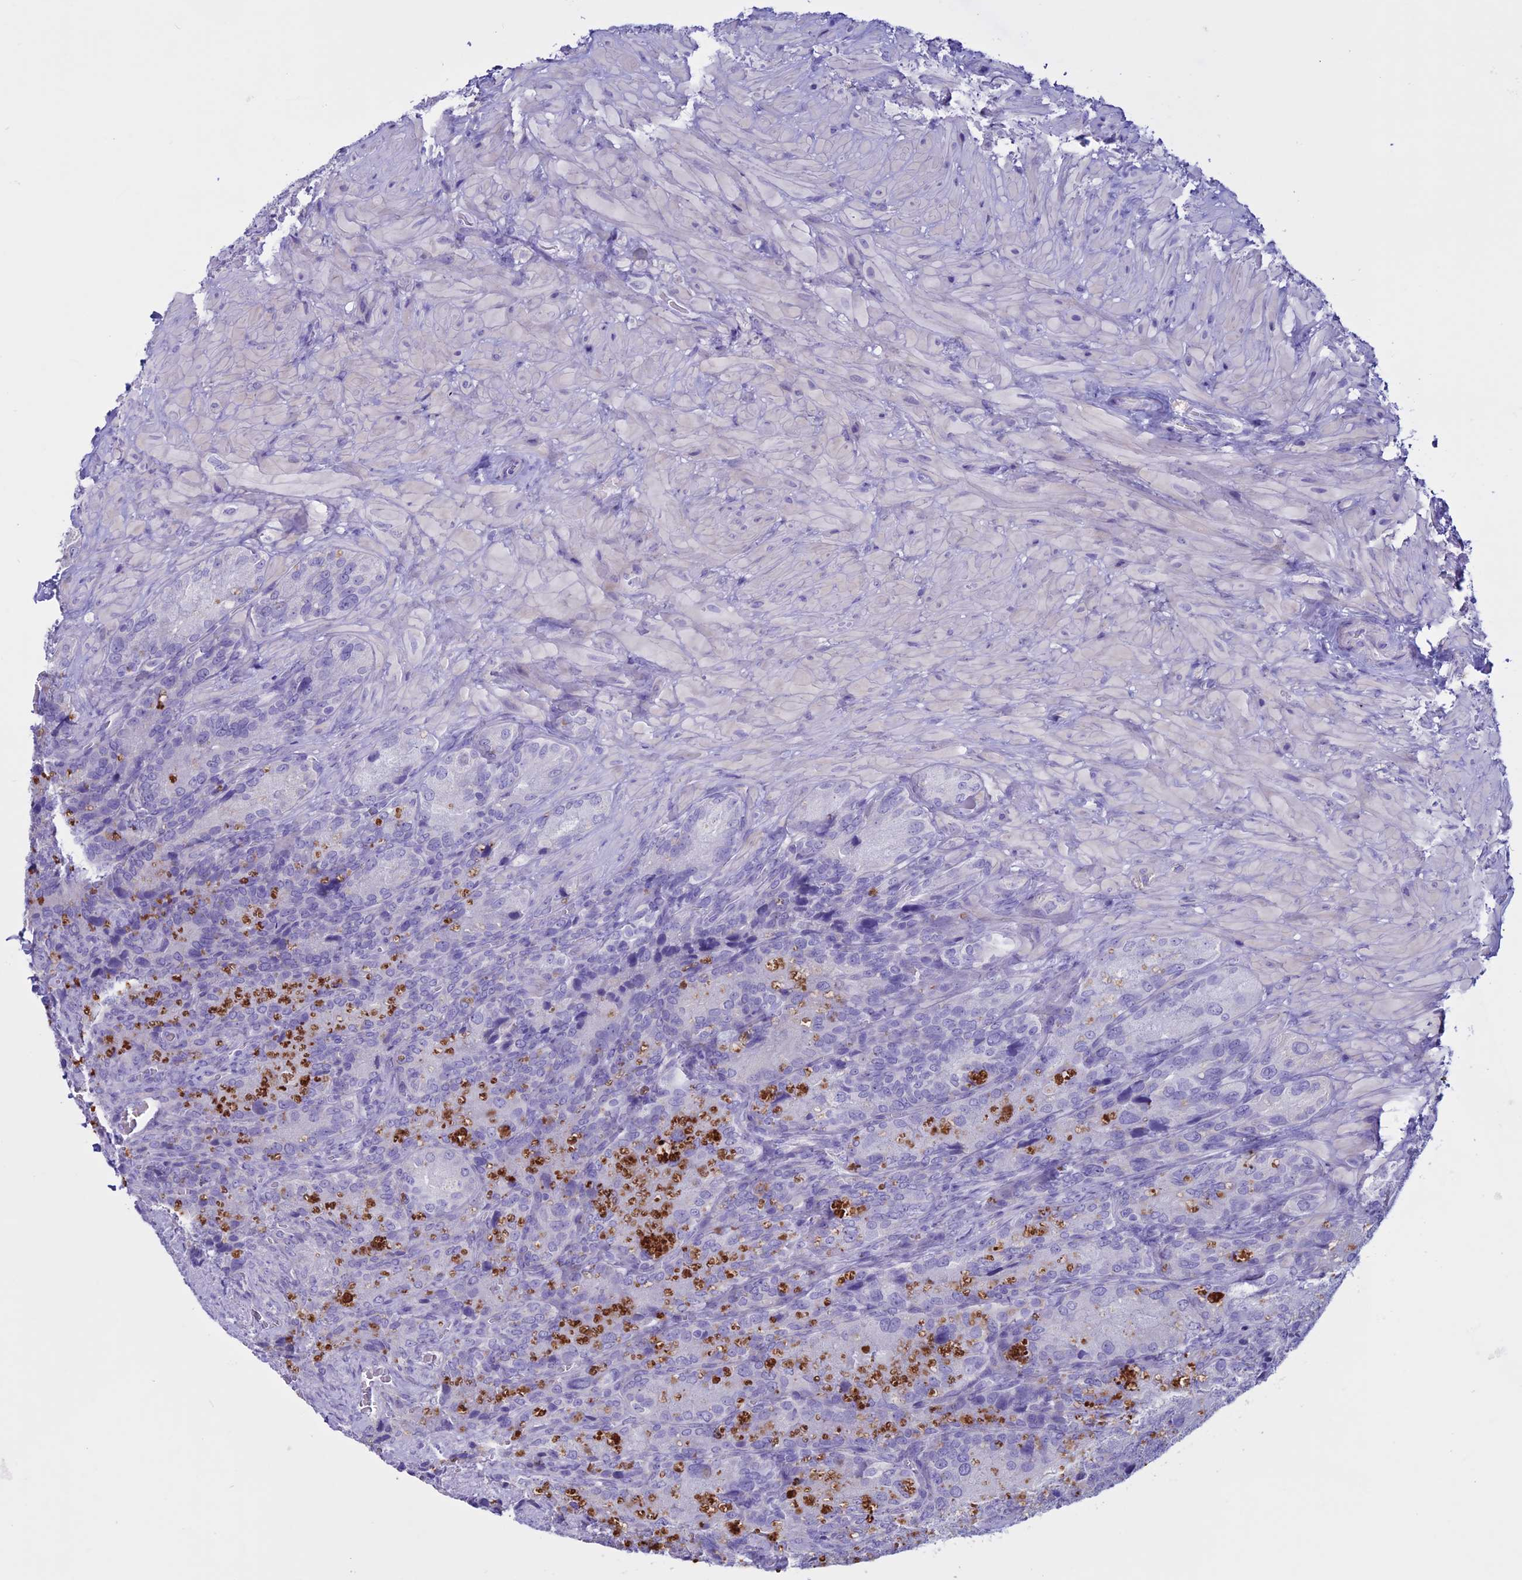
{"staining": {"intensity": "negative", "quantity": "none", "location": "none"}, "tissue": "seminal vesicle", "cell_type": "Glandular cells", "image_type": "normal", "snomed": [{"axis": "morphology", "description": "Normal tissue, NOS"}, {"axis": "topography", "description": "Seminal veicle"}], "caption": "Photomicrograph shows no significant protein positivity in glandular cells of unremarkable seminal vesicle.", "gene": "CLEC2L", "patient": {"sex": "male", "age": 62}}